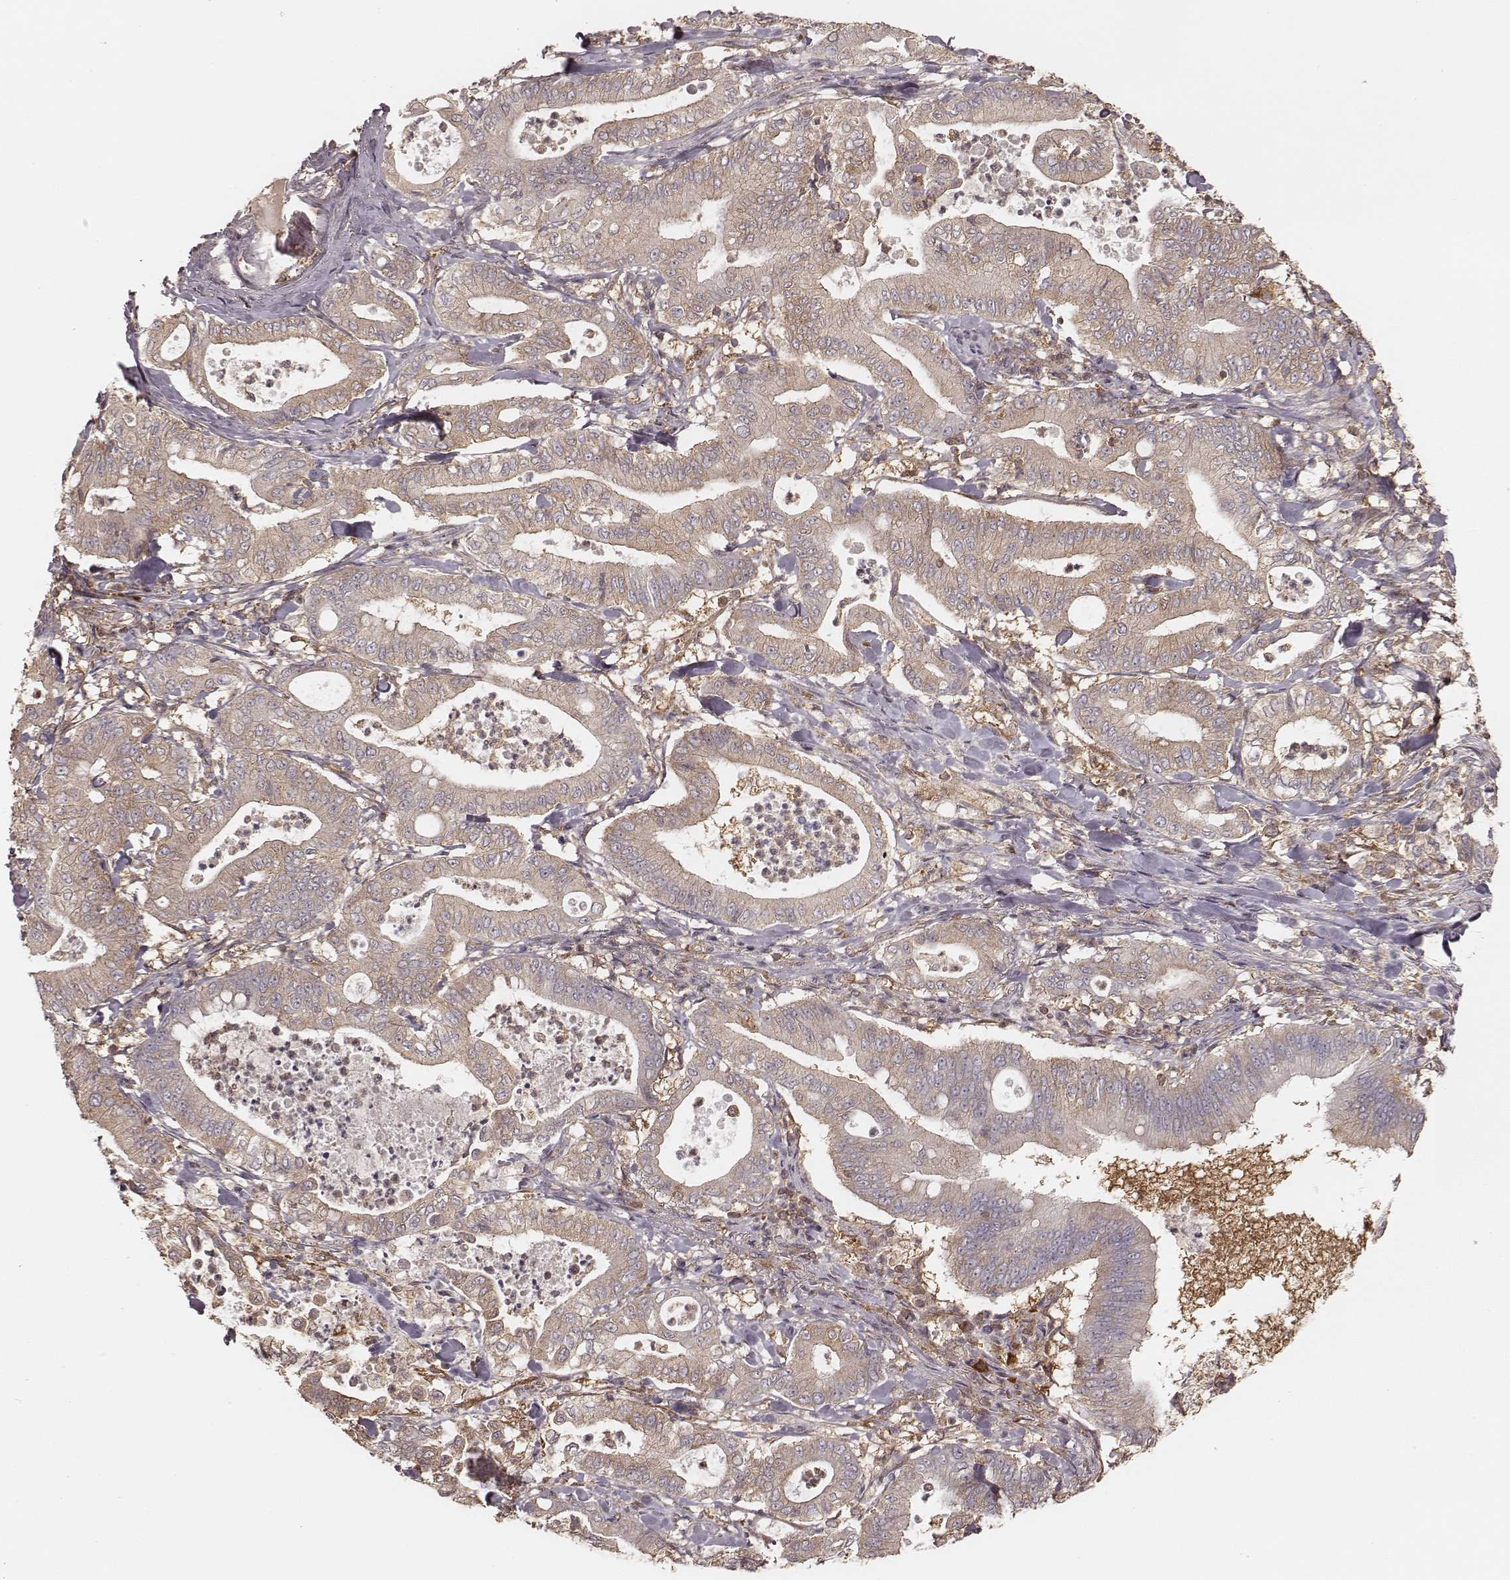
{"staining": {"intensity": "moderate", "quantity": "<25%", "location": "cytoplasmic/membranous"}, "tissue": "pancreatic cancer", "cell_type": "Tumor cells", "image_type": "cancer", "snomed": [{"axis": "morphology", "description": "Adenocarcinoma, NOS"}, {"axis": "topography", "description": "Pancreas"}], "caption": "IHC staining of pancreatic cancer (adenocarcinoma), which demonstrates low levels of moderate cytoplasmic/membranous expression in about <25% of tumor cells indicating moderate cytoplasmic/membranous protein expression. The staining was performed using DAB (3,3'-diaminobenzidine) (brown) for protein detection and nuclei were counterstained in hematoxylin (blue).", "gene": "CARS1", "patient": {"sex": "male", "age": 71}}